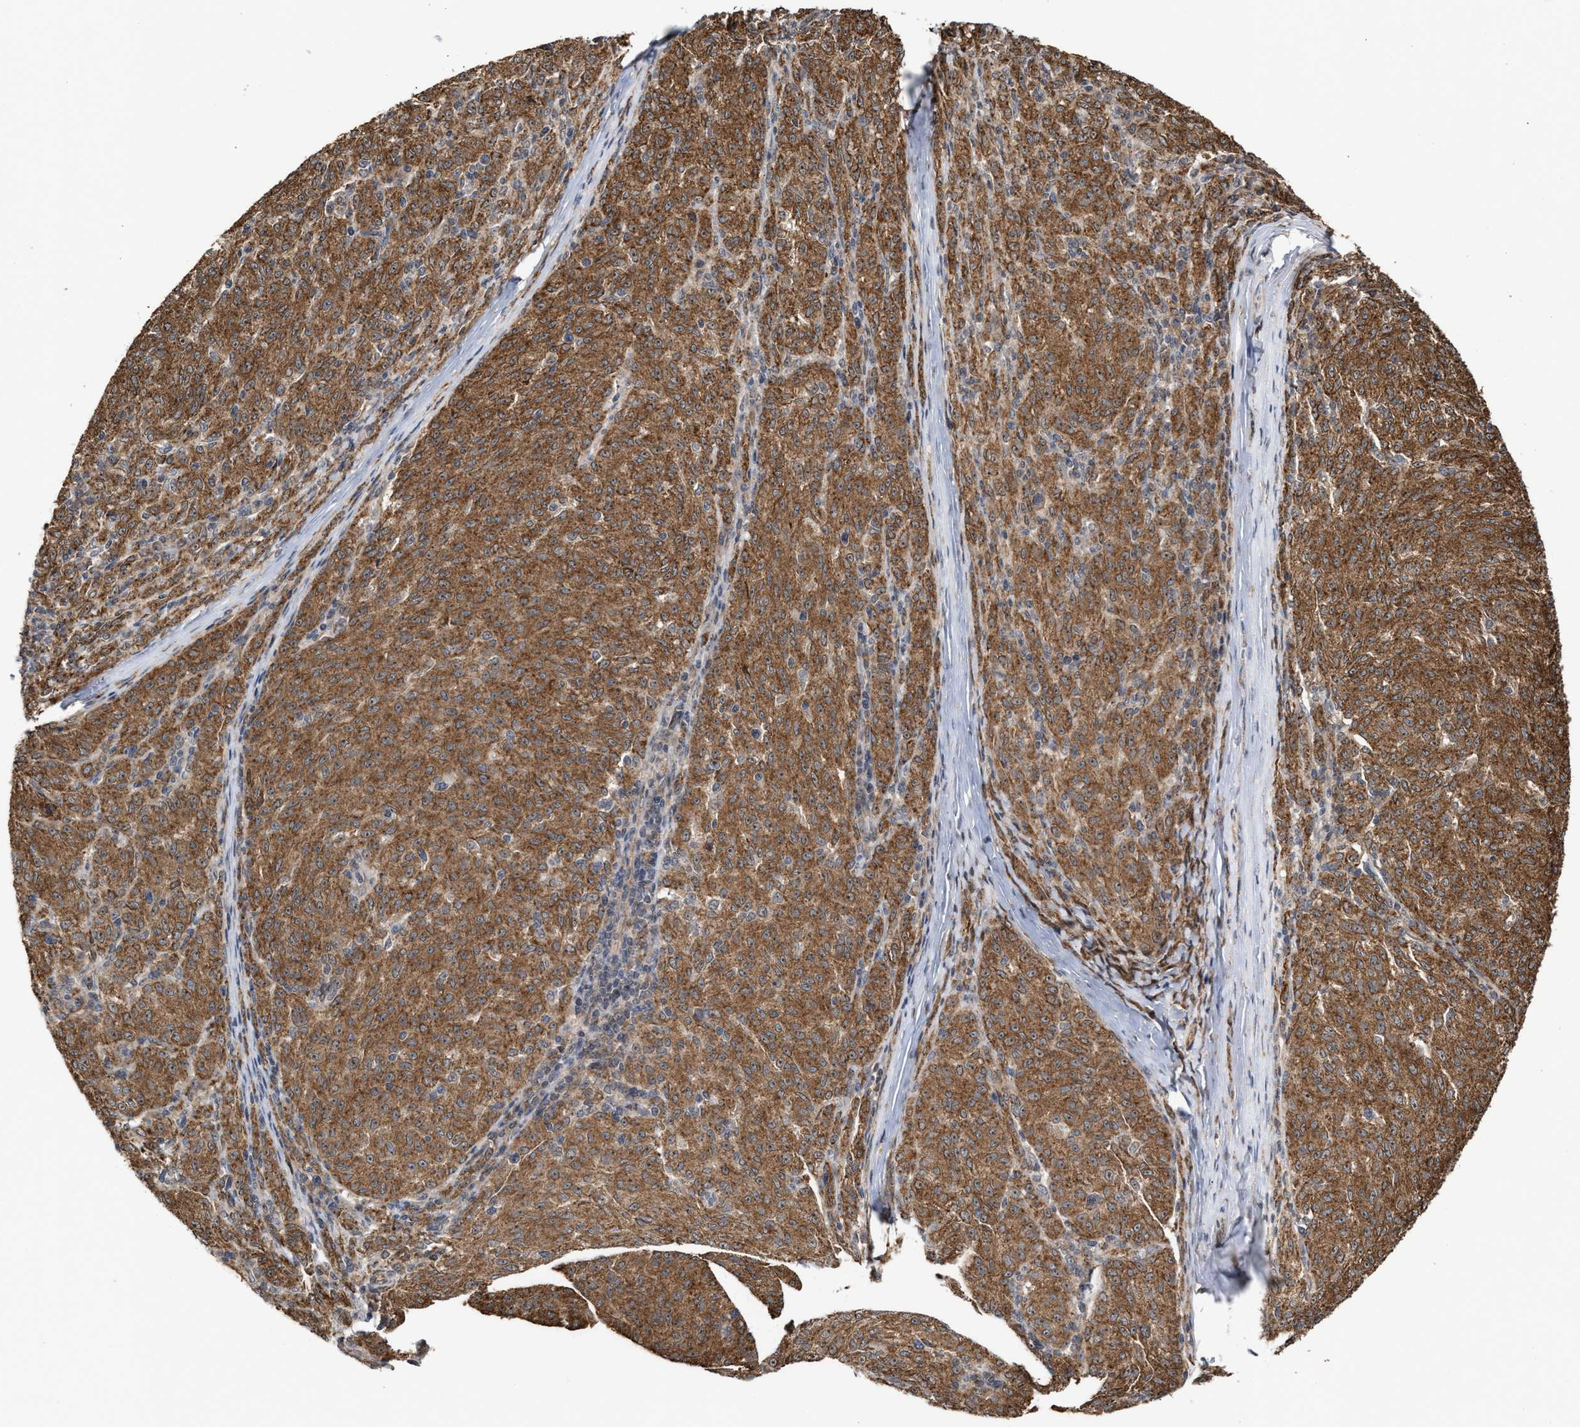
{"staining": {"intensity": "strong", "quantity": ">75%", "location": "cytoplasmic/membranous,nuclear"}, "tissue": "melanoma", "cell_type": "Tumor cells", "image_type": "cancer", "snomed": [{"axis": "morphology", "description": "Malignant melanoma, NOS"}, {"axis": "topography", "description": "Skin"}], "caption": "Protein analysis of melanoma tissue reveals strong cytoplasmic/membranous and nuclear staining in about >75% of tumor cells.", "gene": "EXOSC2", "patient": {"sex": "female", "age": 72}}